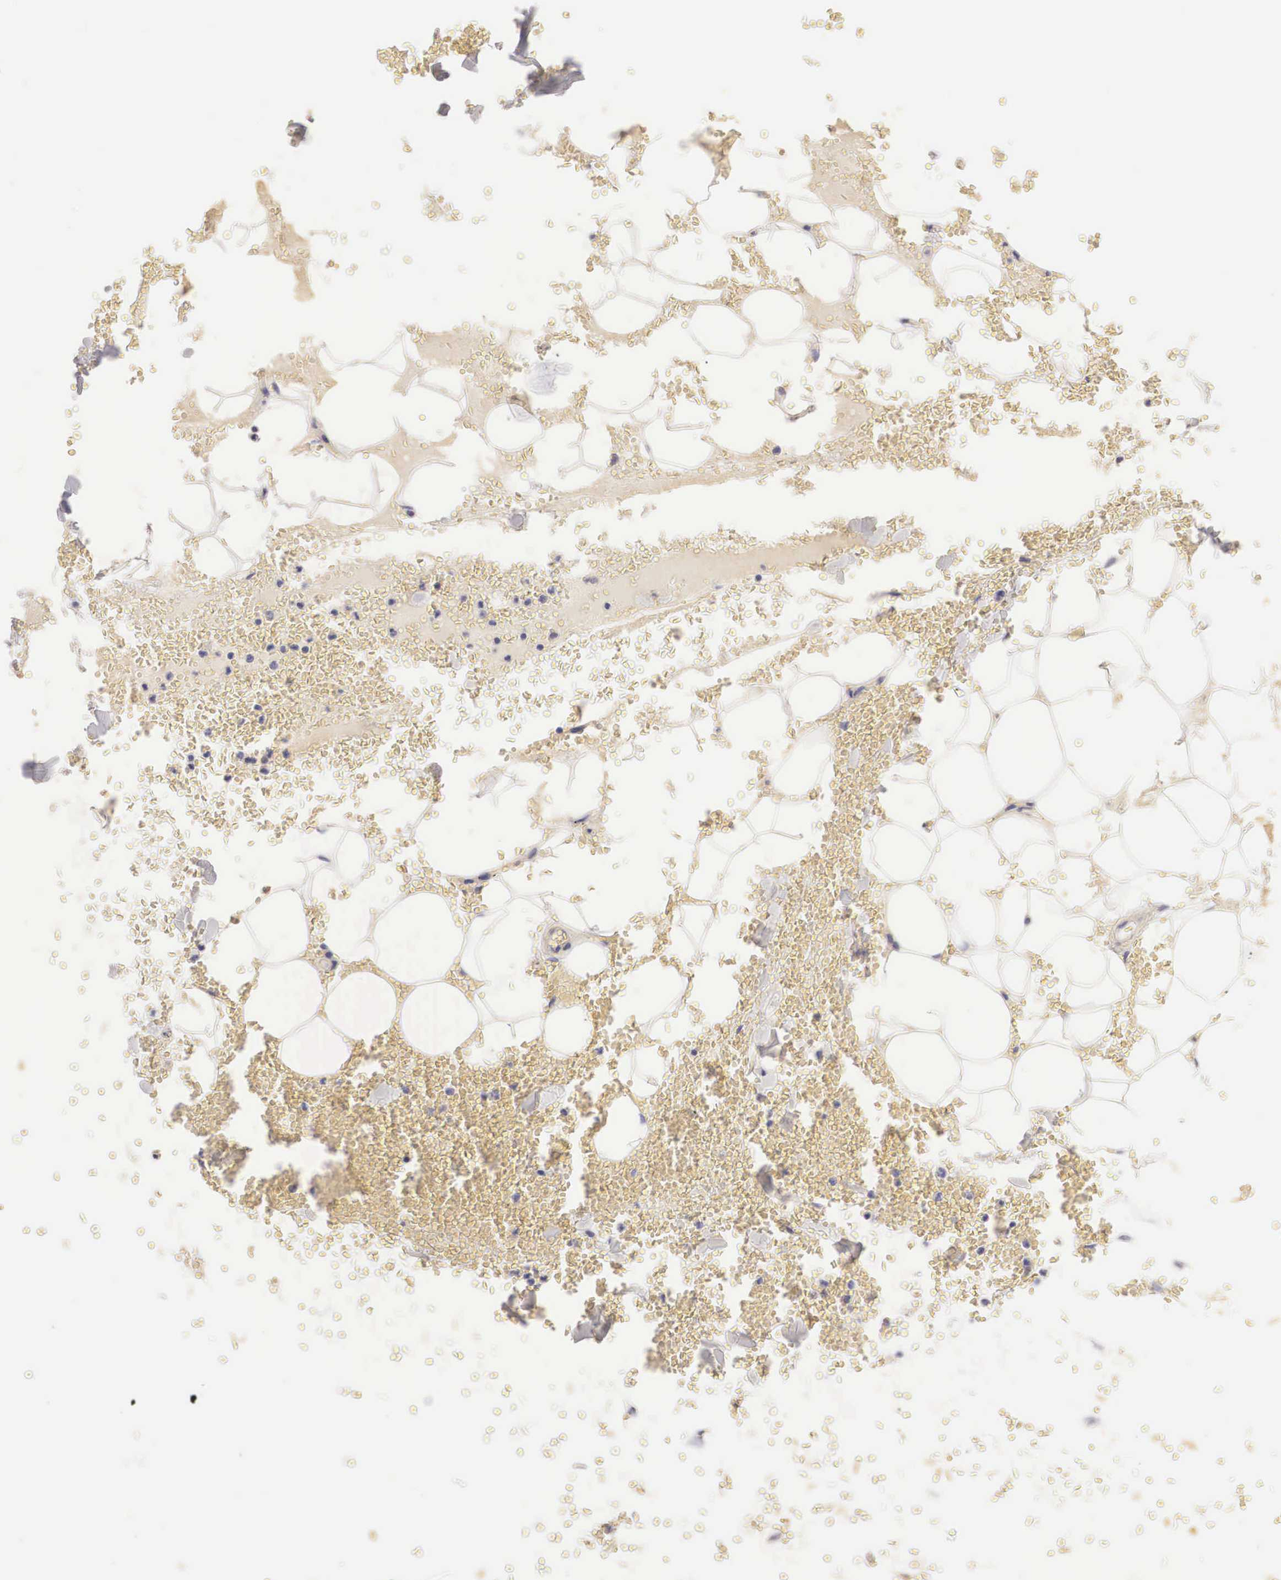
{"staining": {"intensity": "negative", "quantity": "none", "location": "none"}, "tissue": "adipose tissue", "cell_type": "Adipocytes", "image_type": "normal", "snomed": [{"axis": "morphology", "description": "Normal tissue, NOS"}, {"axis": "morphology", "description": "Inflammation, NOS"}, {"axis": "topography", "description": "Lymph node"}, {"axis": "topography", "description": "Peripheral nerve tissue"}], "caption": "This is an immunohistochemistry histopathology image of unremarkable adipose tissue. There is no staining in adipocytes.", "gene": "ERBB2", "patient": {"sex": "male", "age": 52}}